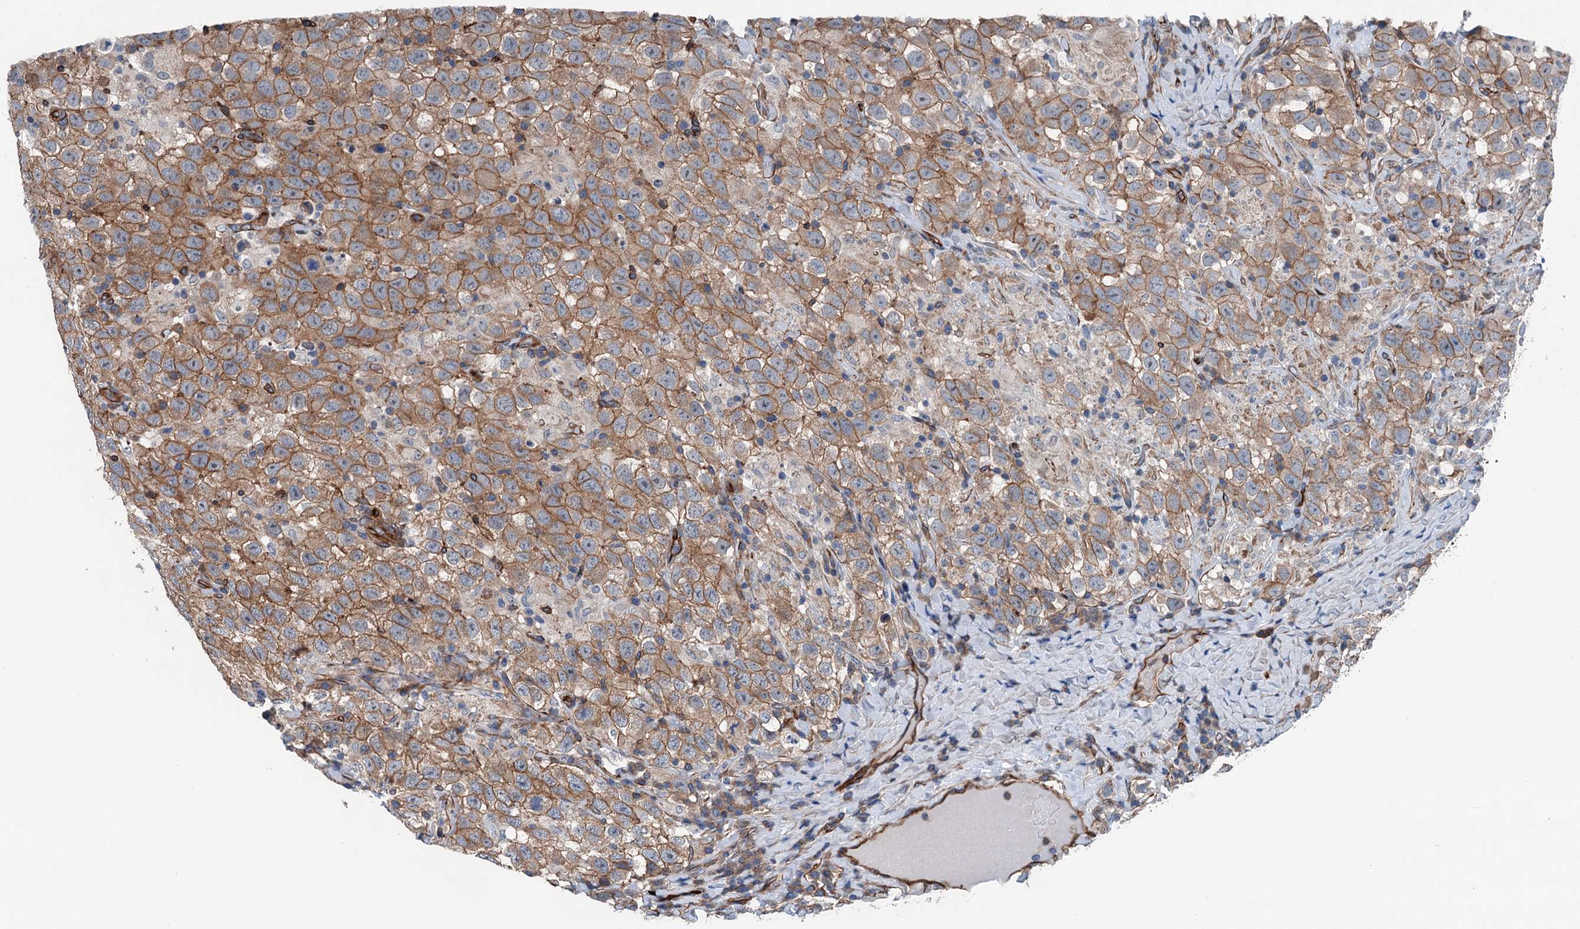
{"staining": {"intensity": "moderate", "quantity": ">75%", "location": "cytoplasmic/membranous"}, "tissue": "testis cancer", "cell_type": "Tumor cells", "image_type": "cancer", "snomed": [{"axis": "morphology", "description": "Seminoma, NOS"}, {"axis": "topography", "description": "Testis"}], "caption": "An IHC histopathology image of neoplastic tissue is shown. Protein staining in brown labels moderate cytoplasmic/membranous positivity in testis cancer (seminoma) within tumor cells.", "gene": "NMRAL1", "patient": {"sex": "male", "age": 41}}